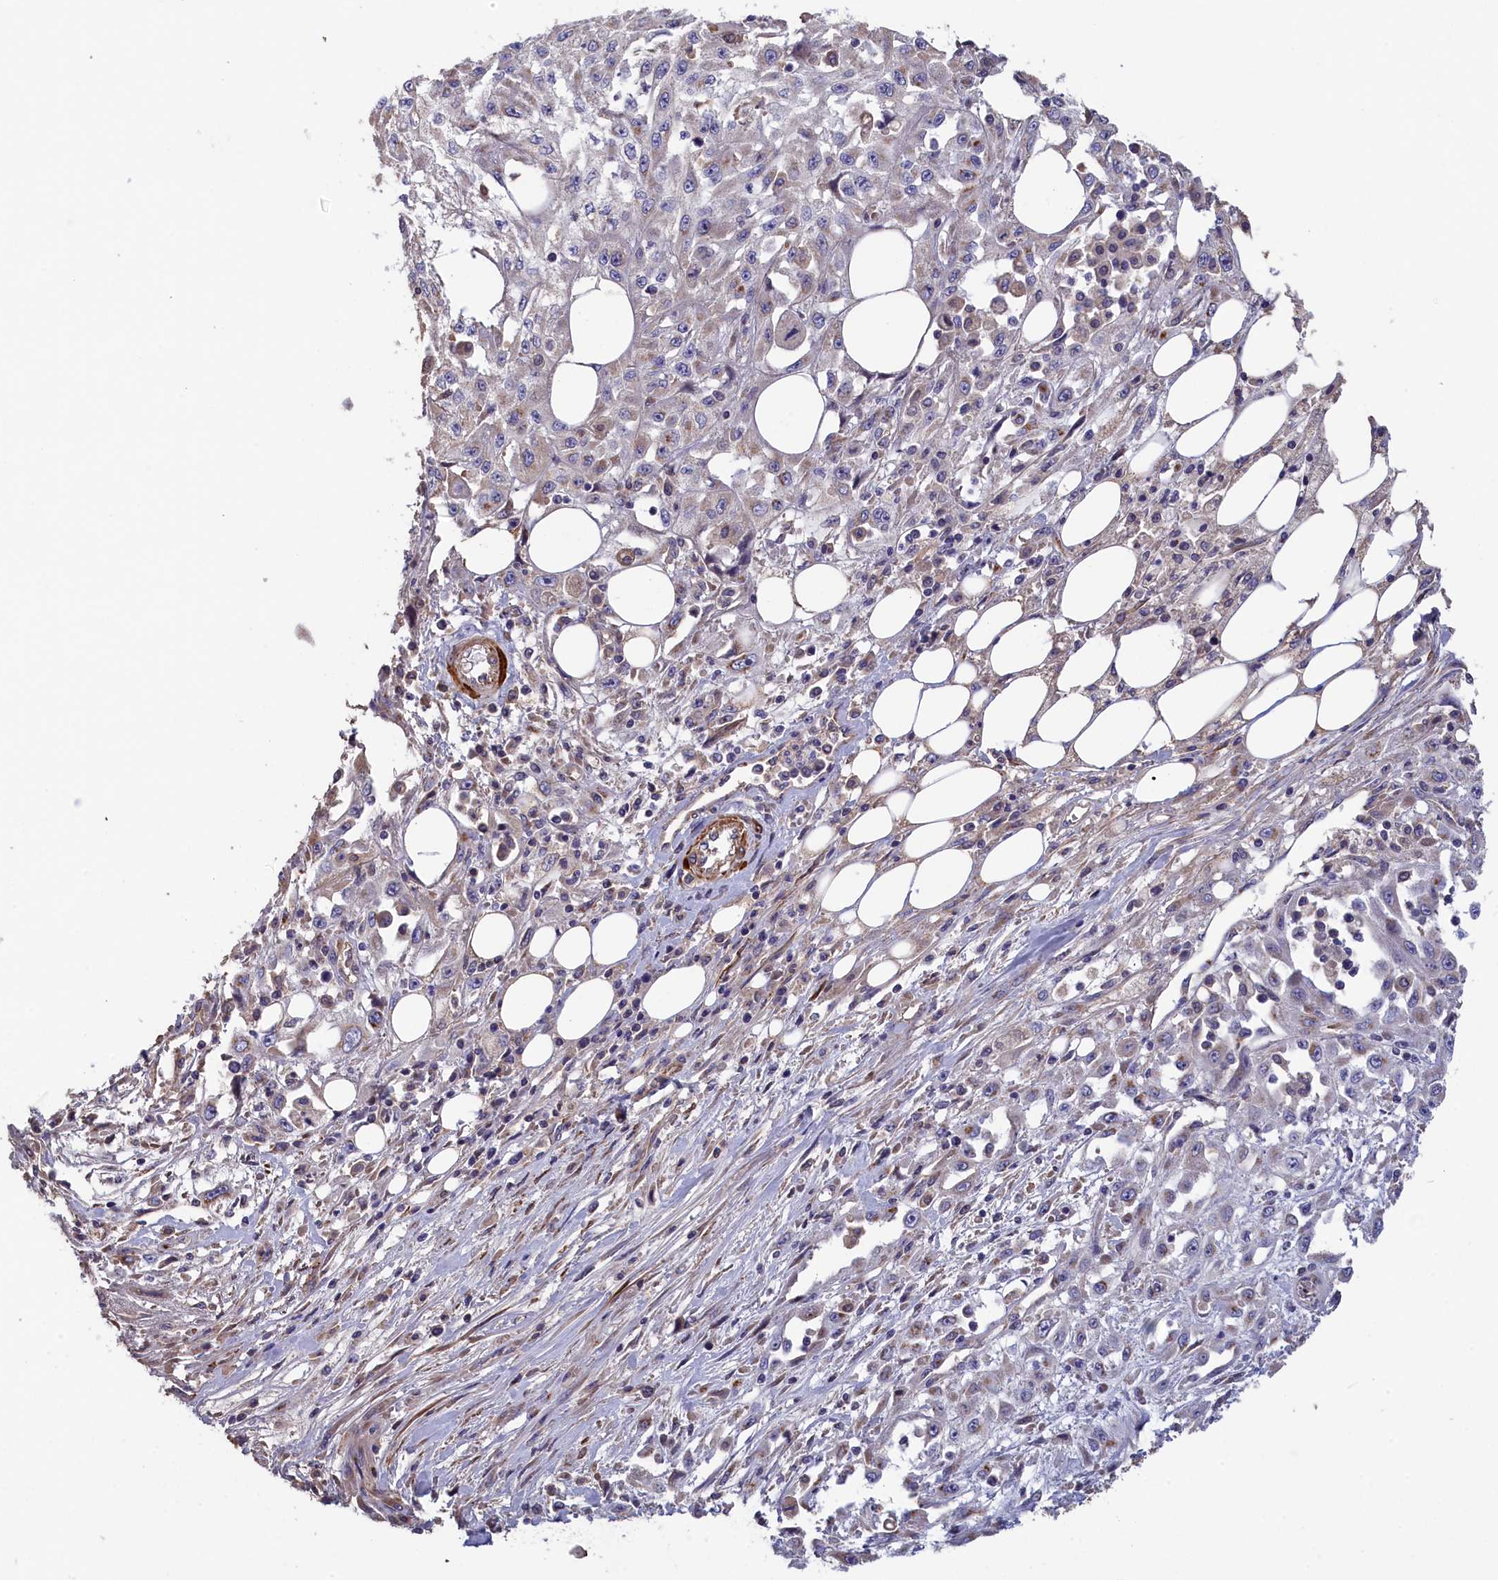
{"staining": {"intensity": "weak", "quantity": "<25%", "location": "cytoplasmic/membranous"}, "tissue": "skin cancer", "cell_type": "Tumor cells", "image_type": "cancer", "snomed": [{"axis": "morphology", "description": "Squamous cell carcinoma, NOS"}, {"axis": "morphology", "description": "Squamous cell carcinoma, metastatic, NOS"}, {"axis": "topography", "description": "Skin"}, {"axis": "topography", "description": "Lymph node"}], "caption": "DAB (3,3'-diaminobenzidine) immunohistochemical staining of skin cancer displays no significant positivity in tumor cells. Nuclei are stained in blue.", "gene": "TUBGCP4", "patient": {"sex": "male", "age": 75}}